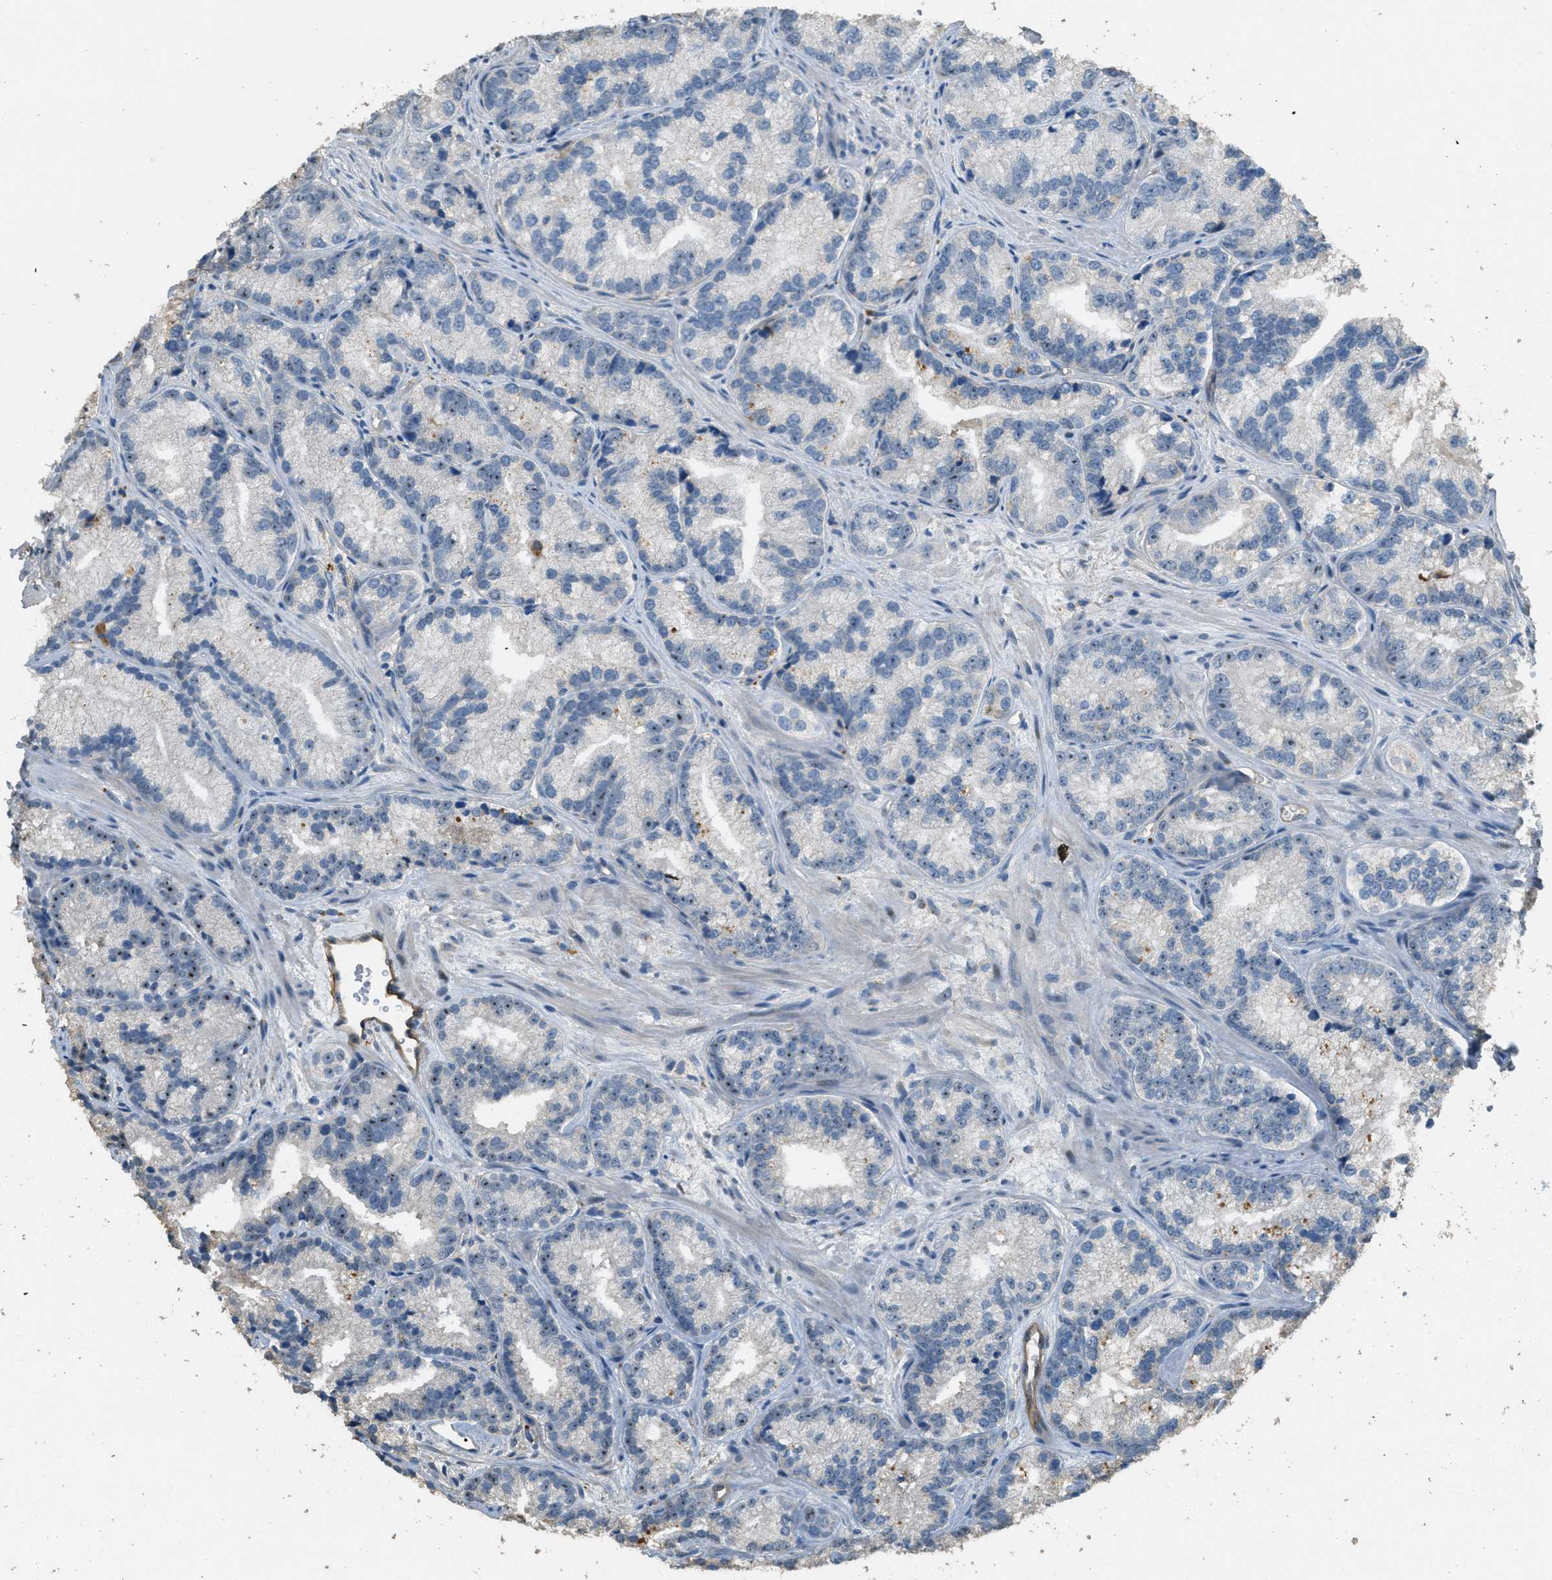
{"staining": {"intensity": "moderate", "quantity": "<25%", "location": "nuclear"}, "tissue": "prostate cancer", "cell_type": "Tumor cells", "image_type": "cancer", "snomed": [{"axis": "morphology", "description": "Adenocarcinoma, Low grade"}, {"axis": "topography", "description": "Prostate"}], "caption": "Moderate nuclear expression is present in approximately <25% of tumor cells in low-grade adenocarcinoma (prostate).", "gene": "OSMR", "patient": {"sex": "male", "age": 89}}